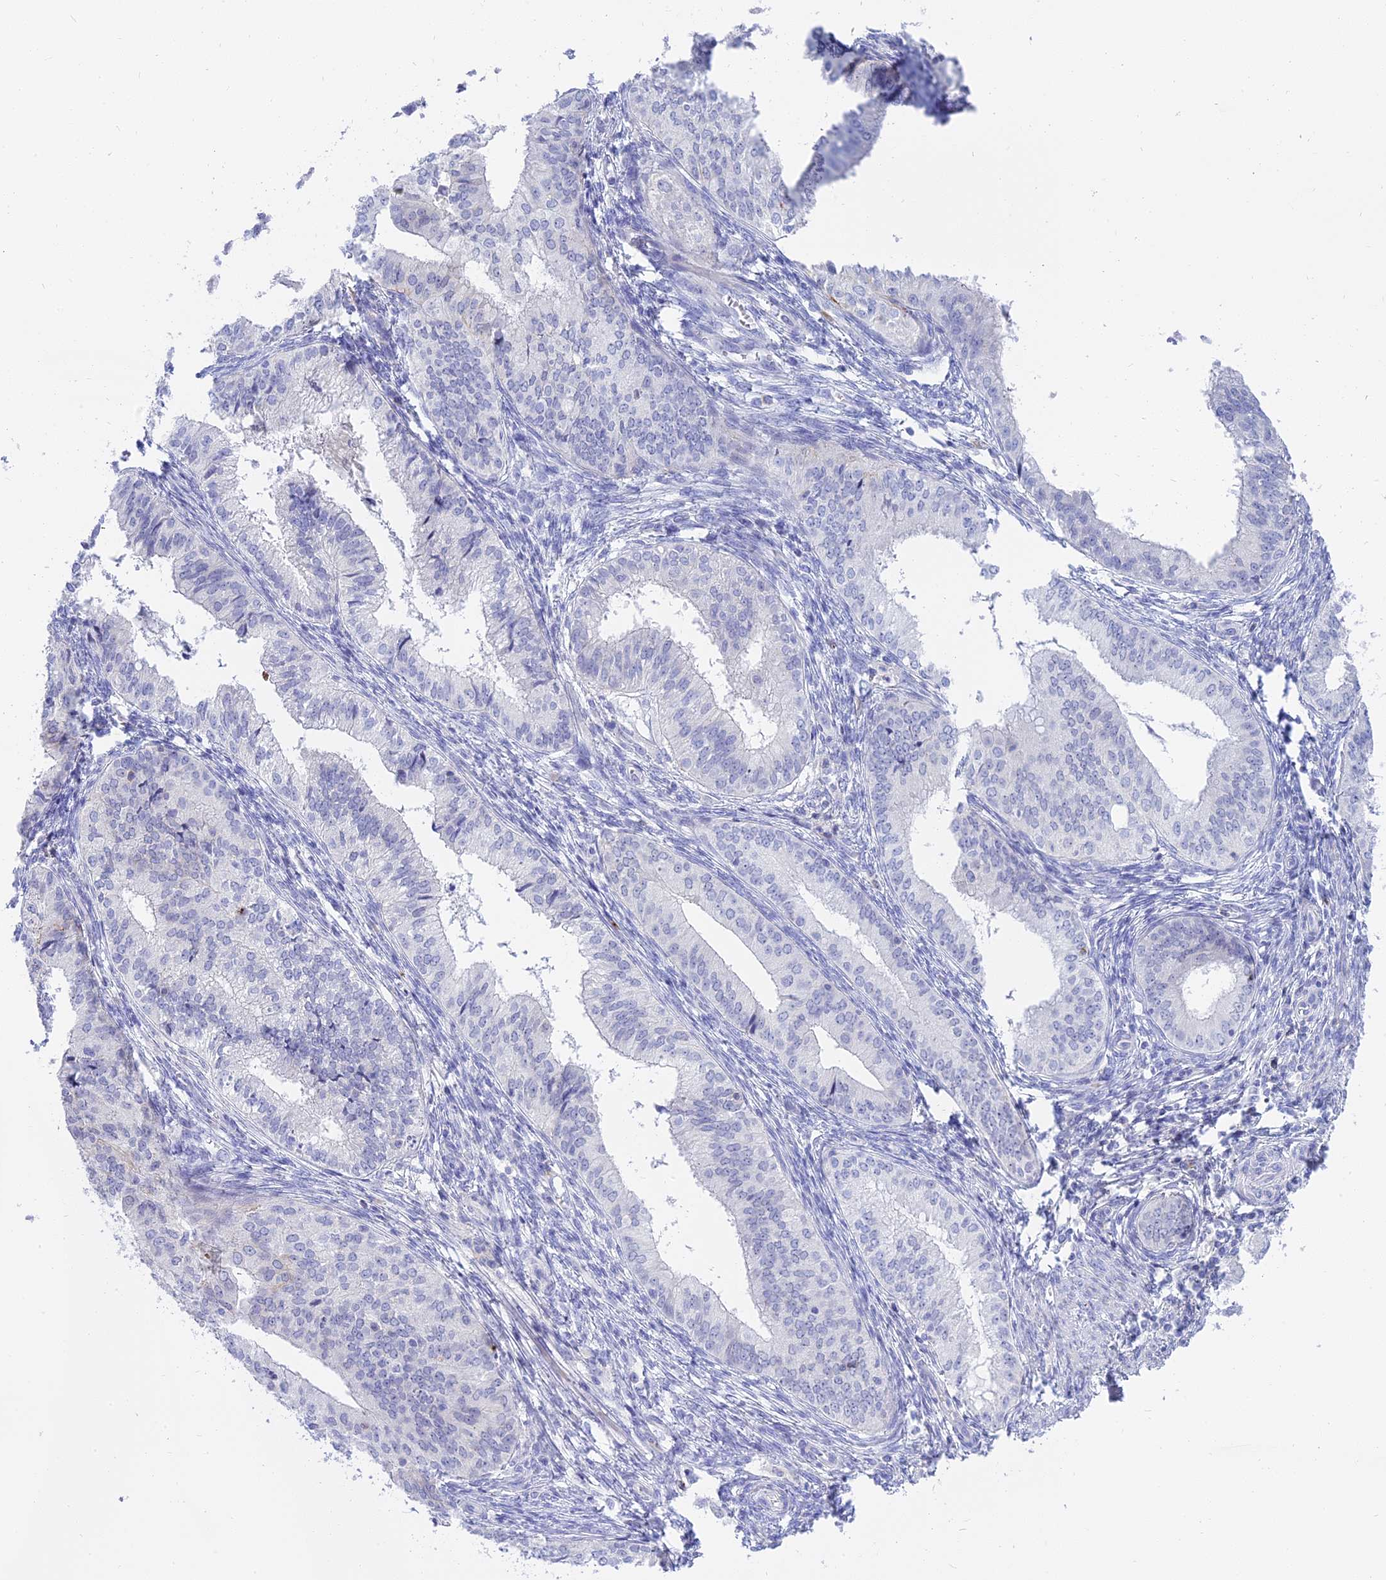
{"staining": {"intensity": "negative", "quantity": "none", "location": "none"}, "tissue": "endometrial cancer", "cell_type": "Tumor cells", "image_type": "cancer", "snomed": [{"axis": "morphology", "description": "Adenocarcinoma, NOS"}, {"axis": "topography", "description": "Endometrium"}], "caption": "A micrograph of human endometrial cancer is negative for staining in tumor cells. Brightfield microscopy of immunohistochemistry stained with DAB (brown) and hematoxylin (blue), captured at high magnification.", "gene": "MBD3L1", "patient": {"sex": "female", "age": 50}}